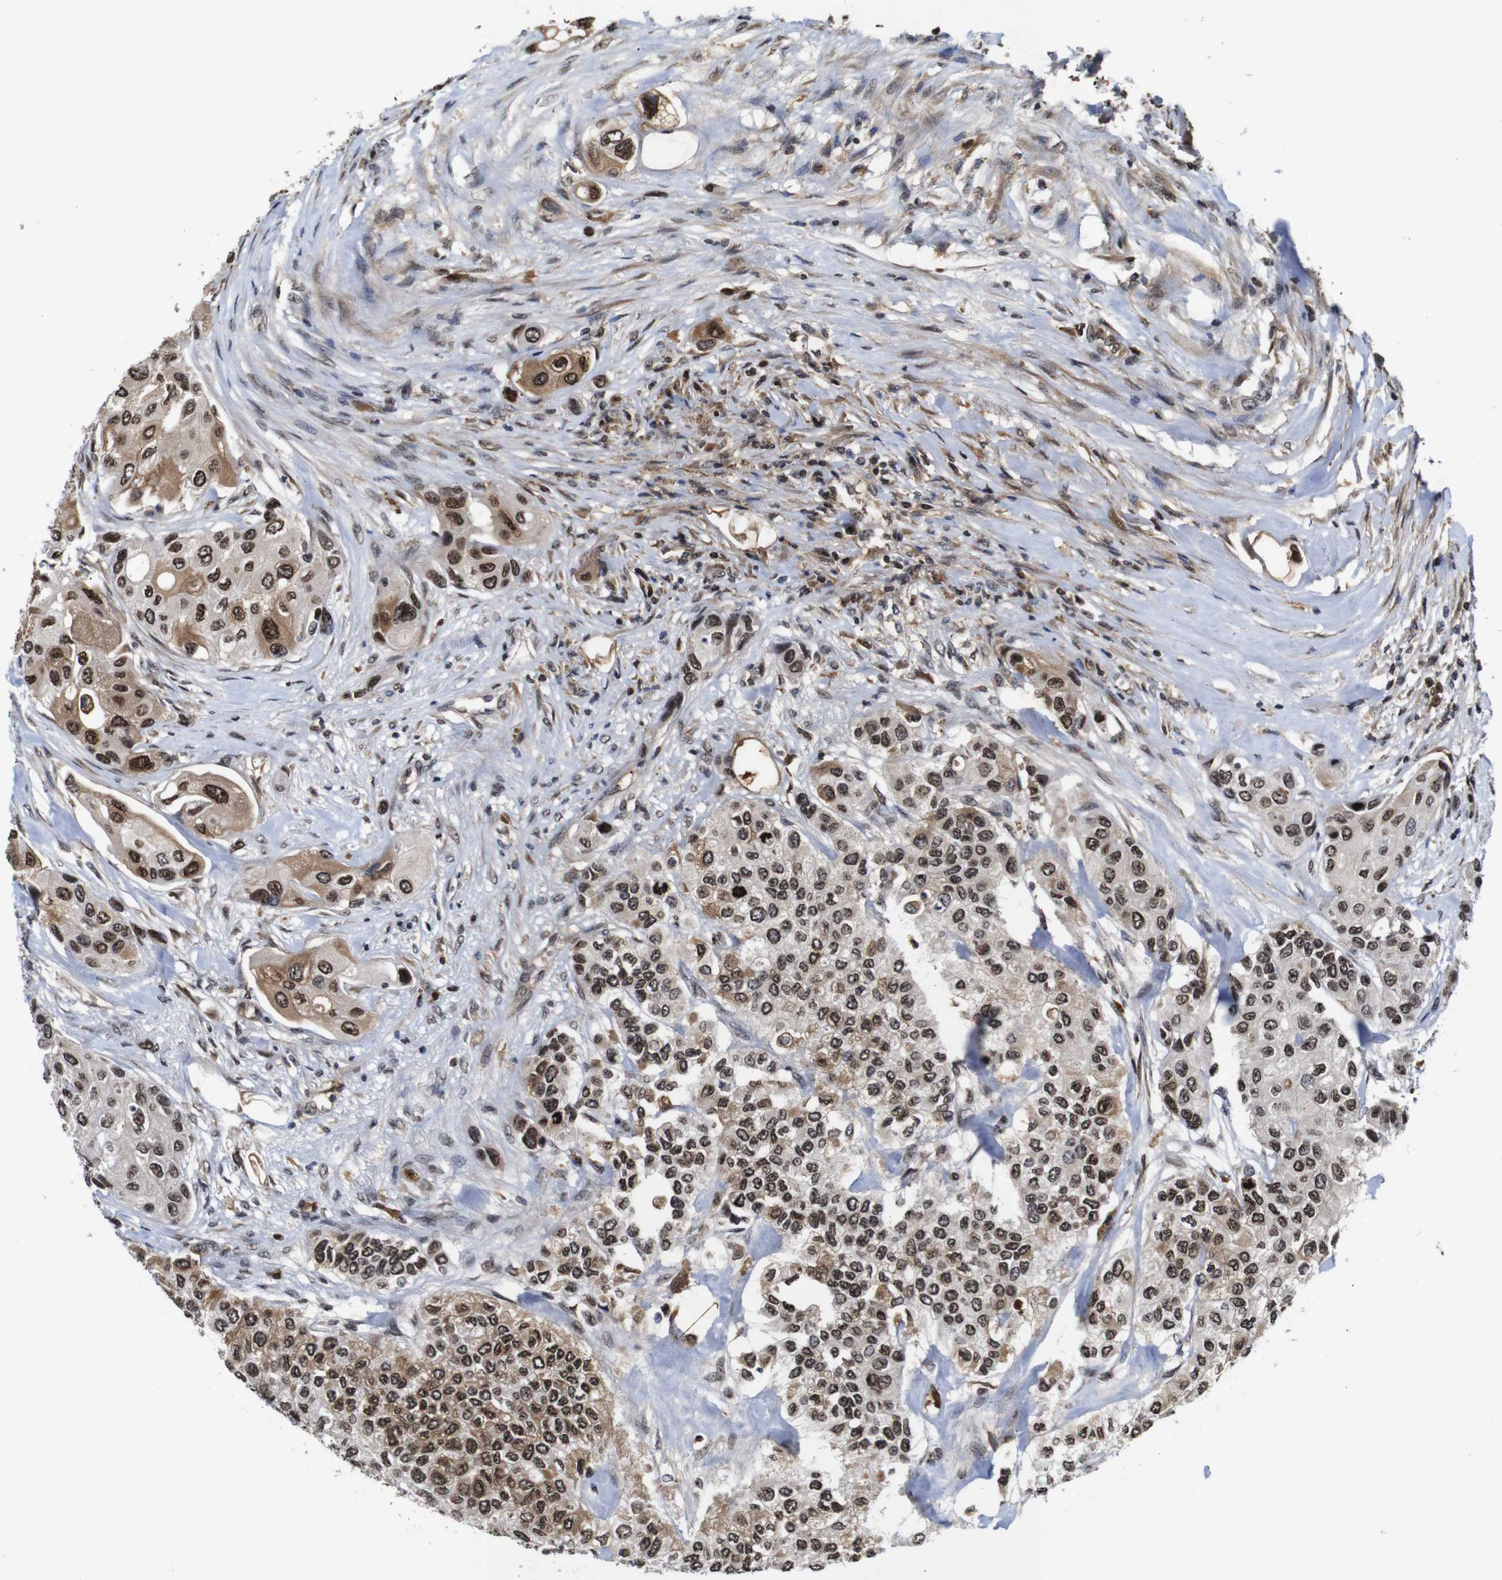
{"staining": {"intensity": "moderate", "quantity": ">75%", "location": "cytoplasmic/membranous,nuclear"}, "tissue": "urothelial cancer", "cell_type": "Tumor cells", "image_type": "cancer", "snomed": [{"axis": "morphology", "description": "Urothelial carcinoma, High grade"}, {"axis": "topography", "description": "Urinary bladder"}], "caption": "A brown stain highlights moderate cytoplasmic/membranous and nuclear positivity of a protein in urothelial cancer tumor cells.", "gene": "MYC", "patient": {"sex": "female", "age": 56}}